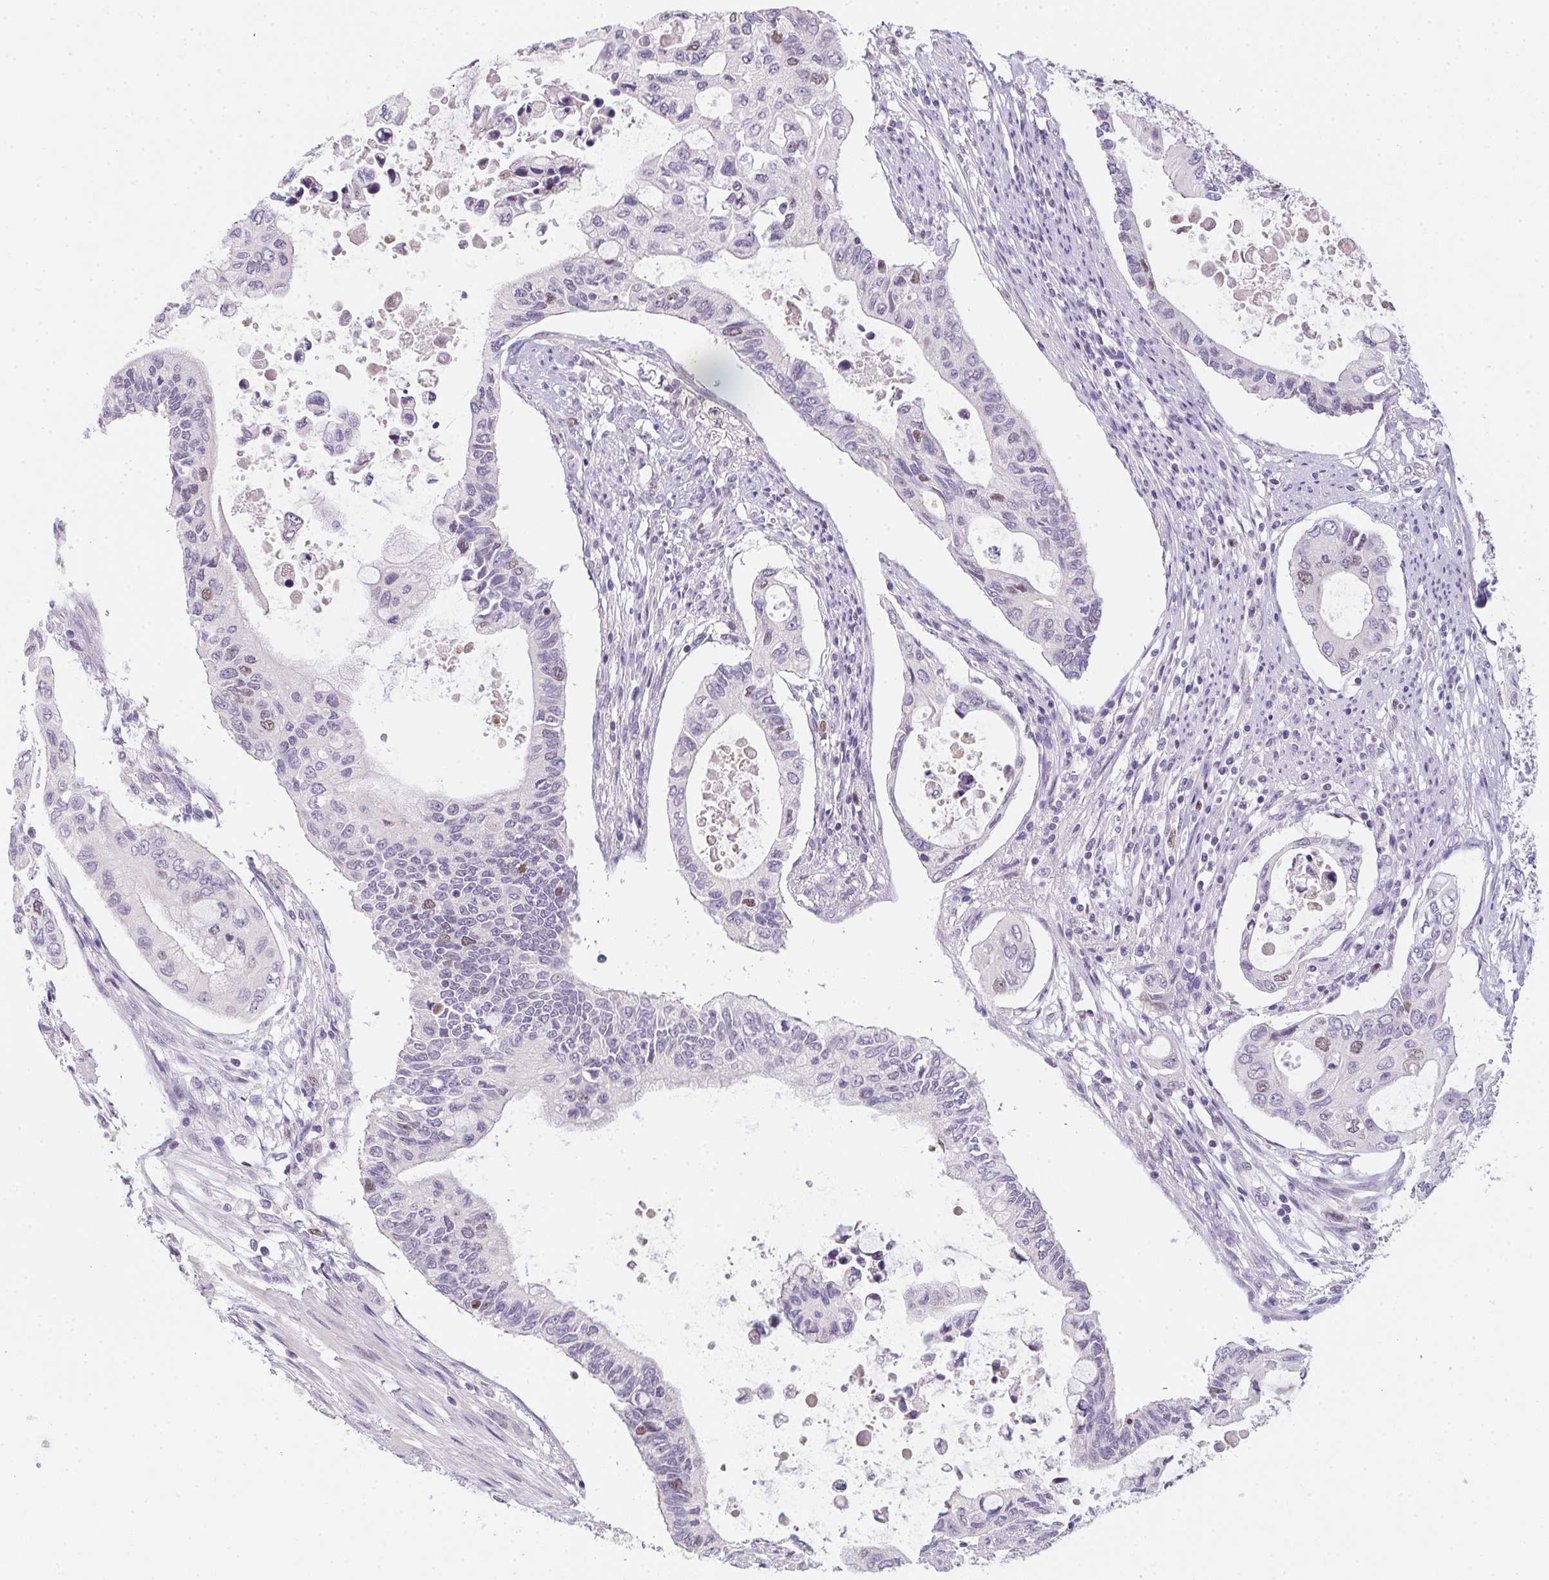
{"staining": {"intensity": "negative", "quantity": "none", "location": "none"}, "tissue": "pancreatic cancer", "cell_type": "Tumor cells", "image_type": "cancer", "snomed": [{"axis": "morphology", "description": "Adenocarcinoma, NOS"}, {"axis": "topography", "description": "Pancreas"}], "caption": "The immunohistochemistry micrograph has no significant staining in tumor cells of pancreatic cancer (adenocarcinoma) tissue. Brightfield microscopy of immunohistochemistry (IHC) stained with DAB (brown) and hematoxylin (blue), captured at high magnification.", "gene": "HELLS", "patient": {"sex": "female", "age": 63}}